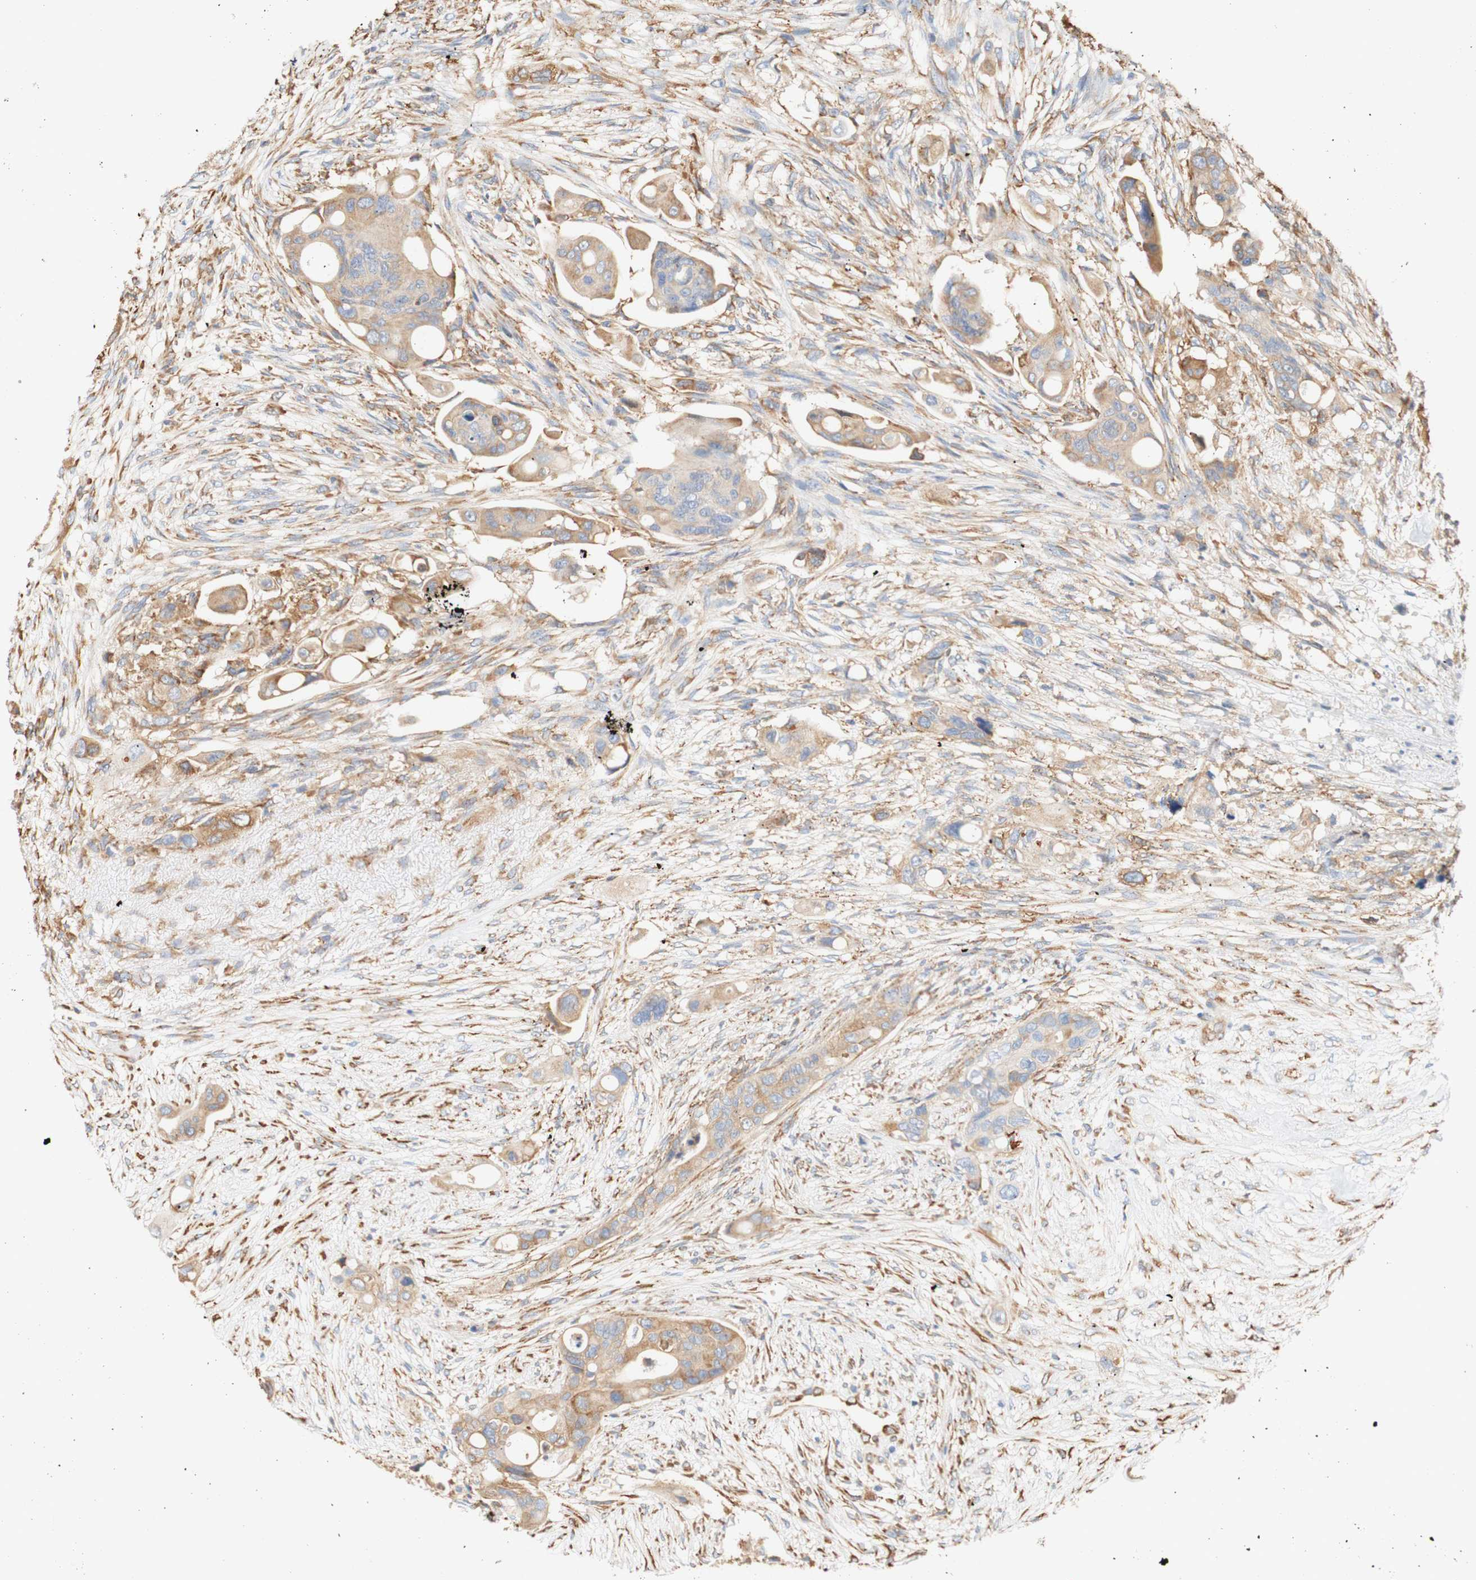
{"staining": {"intensity": "weak", "quantity": ">75%", "location": "cytoplasmic/membranous"}, "tissue": "colorectal cancer", "cell_type": "Tumor cells", "image_type": "cancer", "snomed": [{"axis": "morphology", "description": "Adenocarcinoma, NOS"}, {"axis": "topography", "description": "Colon"}], "caption": "The micrograph displays a brown stain indicating the presence of a protein in the cytoplasmic/membranous of tumor cells in adenocarcinoma (colorectal). The staining is performed using DAB (3,3'-diaminobenzidine) brown chromogen to label protein expression. The nuclei are counter-stained blue using hematoxylin.", "gene": "EIF2AK4", "patient": {"sex": "female", "age": 57}}